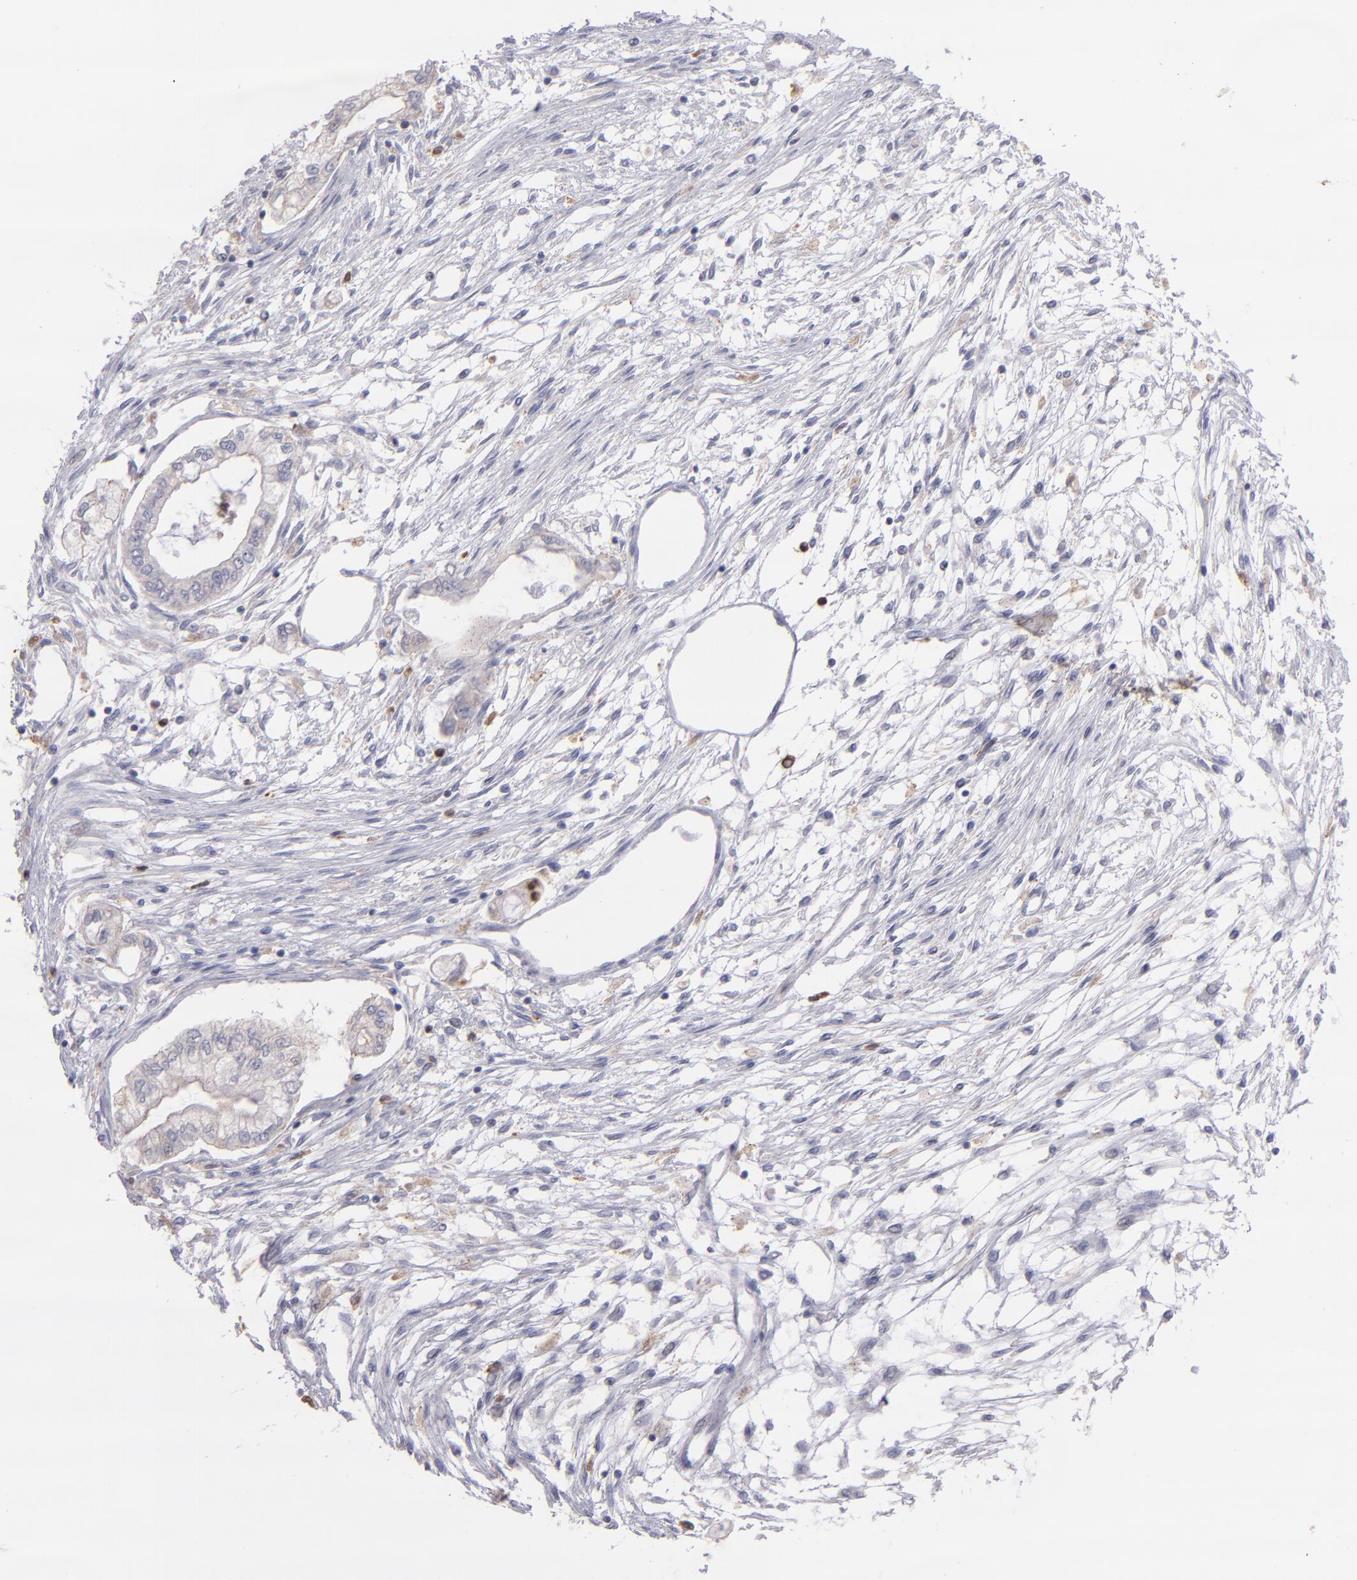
{"staining": {"intensity": "negative", "quantity": "none", "location": "none"}, "tissue": "pancreatic cancer", "cell_type": "Tumor cells", "image_type": "cancer", "snomed": [{"axis": "morphology", "description": "Adenocarcinoma, NOS"}, {"axis": "topography", "description": "Pancreas"}], "caption": "Immunohistochemical staining of human pancreatic cancer displays no significant expression in tumor cells.", "gene": "PRKCD", "patient": {"sex": "male", "age": 79}}